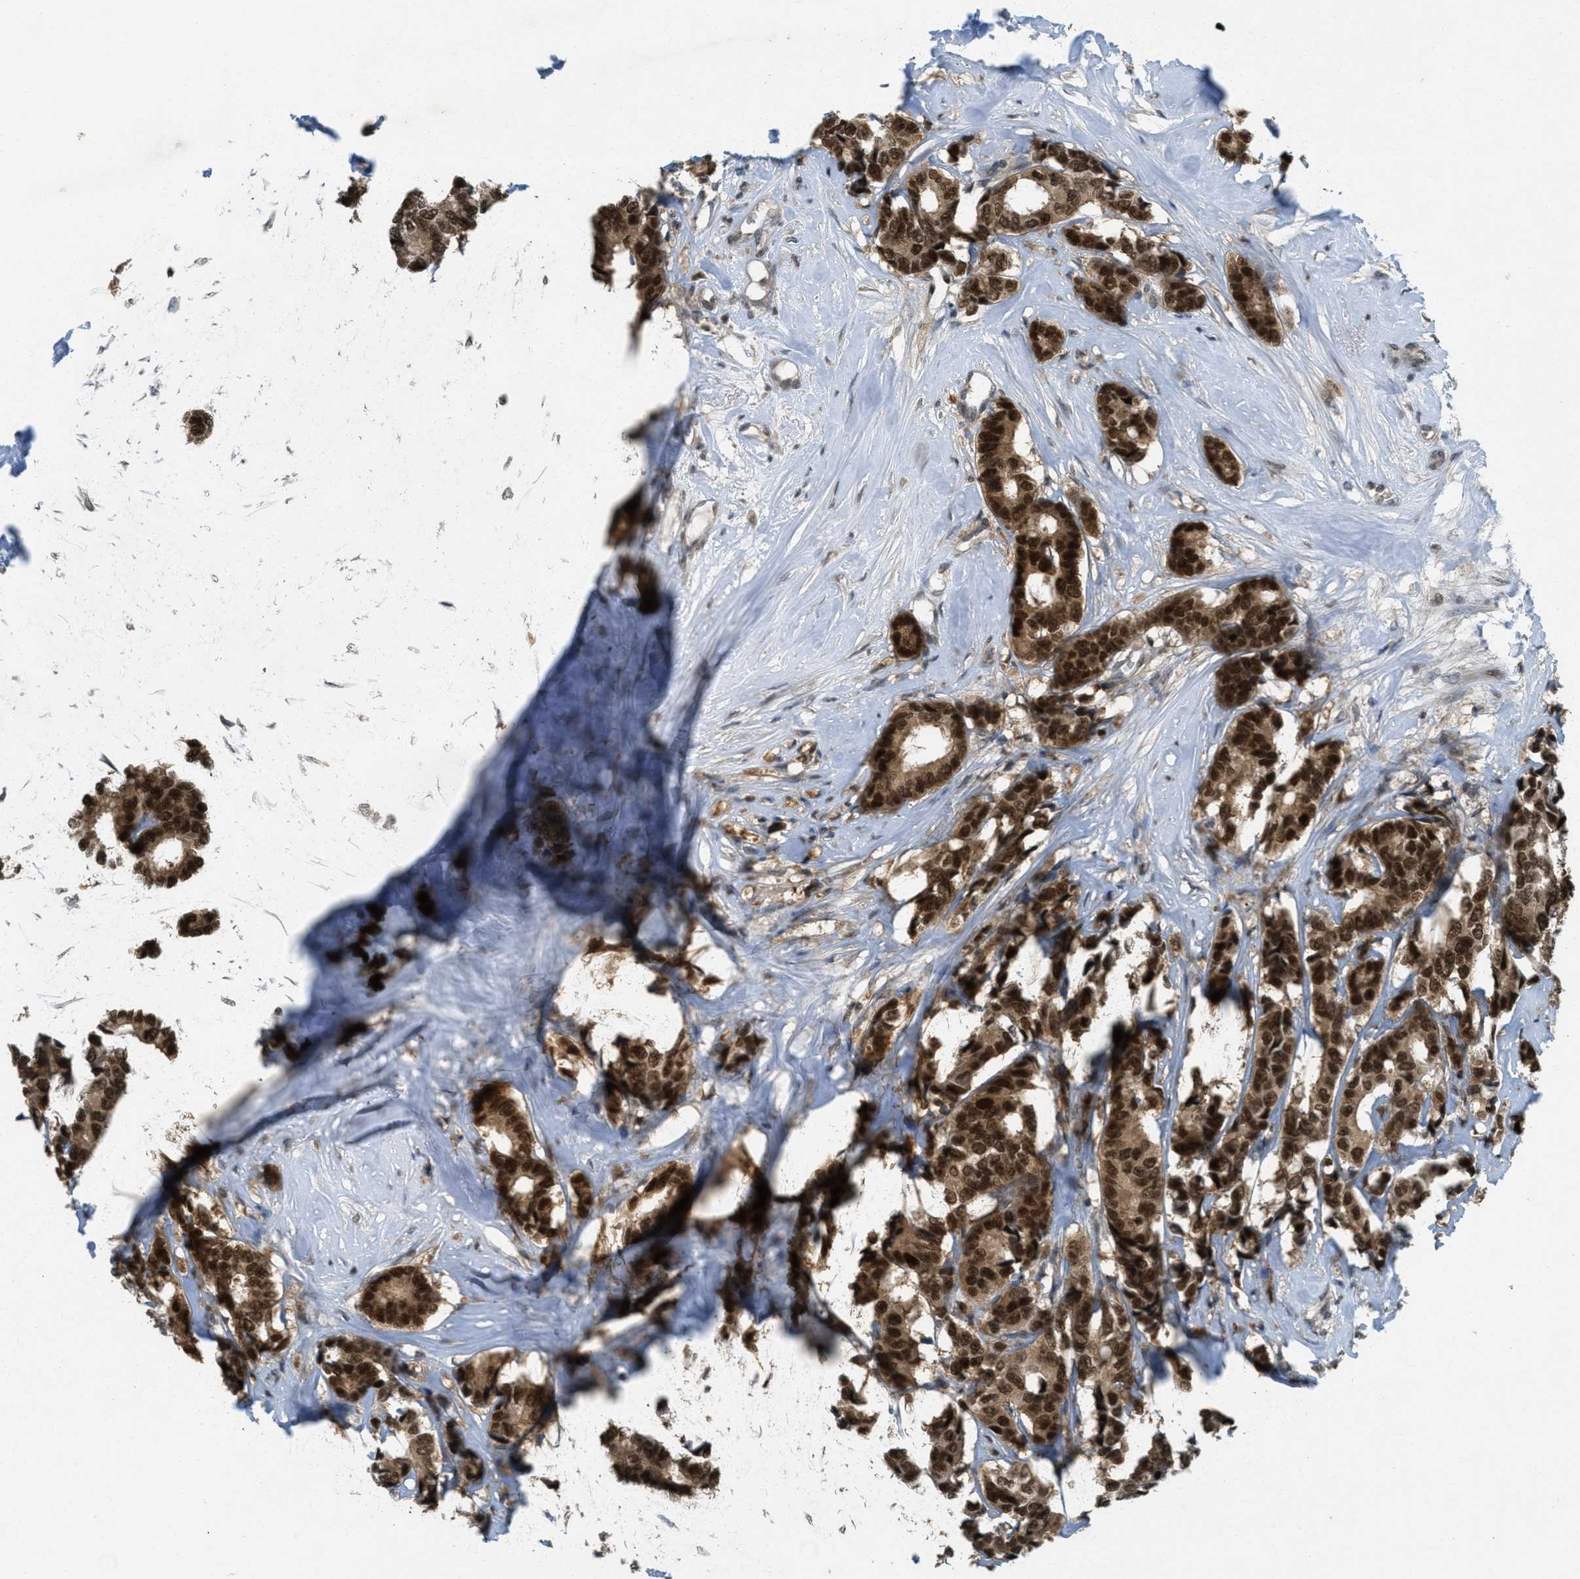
{"staining": {"intensity": "strong", "quantity": ">75%", "location": "cytoplasmic/membranous,nuclear"}, "tissue": "breast cancer", "cell_type": "Tumor cells", "image_type": "cancer", "snomed": [{"axis": "morphology", "description": "Duct carcinoma"}, {"axis": "topography", "description": "Breast"}], "caption": "Protein positivity by immunohistochemistry shows strong cytoplasmic/membranous and nuclear staining in about >75% of tumor cells in breast cancer. (IHC, brightfield microscopy, high magnification).", "gene": "DNAJB1", "patient": {"sex": "female", "age": 87}}